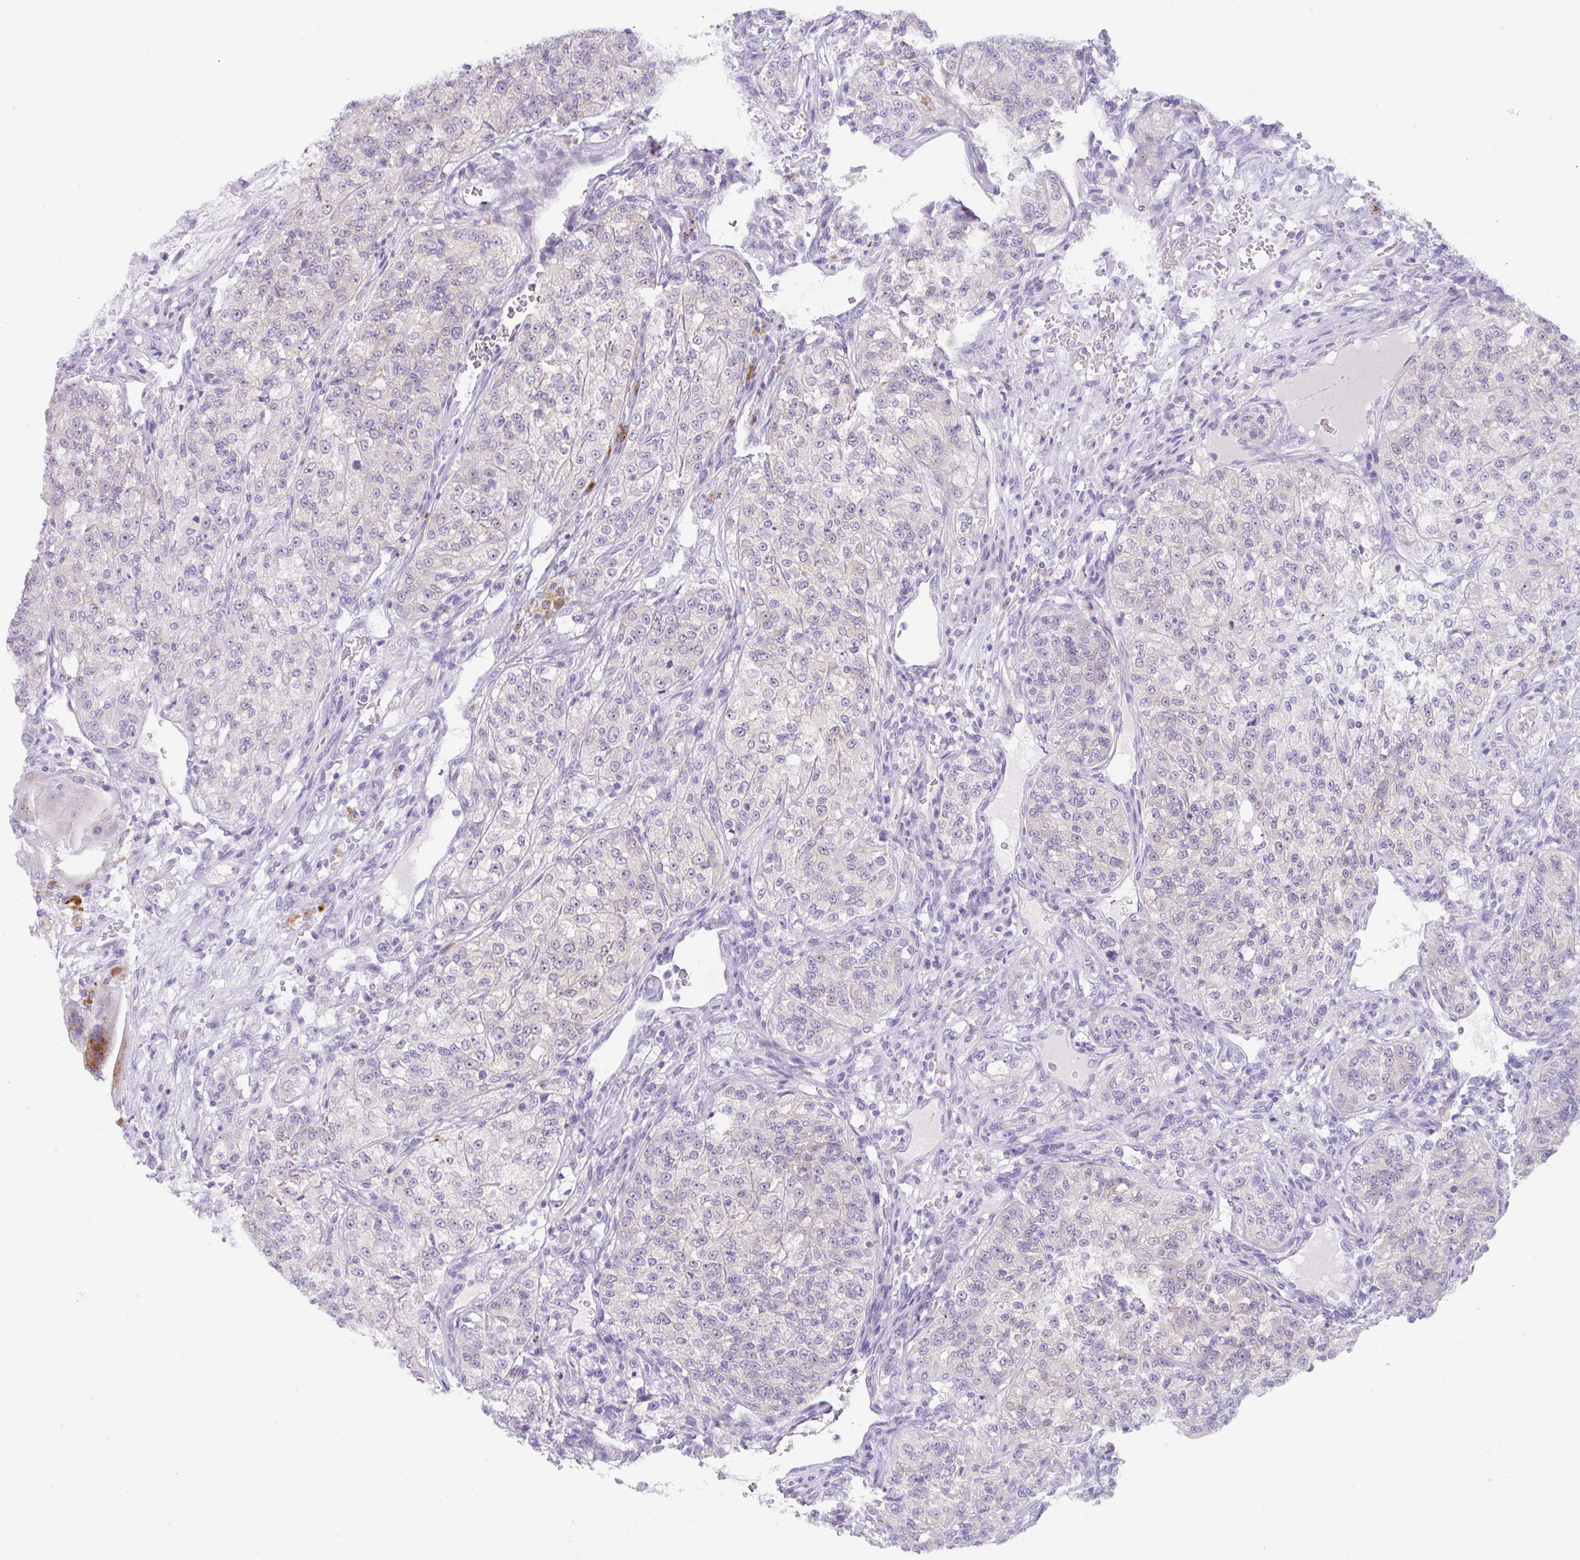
{"staining": {"intensity": "negative", "quantity": "none", "location": "none"}, "tissue": "renal cancer", "cell_type": "Tumor cells", "image_type": "cancer", "snomed": [{"axis": "morphology", "description": "Adenocarcinoma, NOS"}, {"axis": "topography", "description": "Kidney"}], "caption": "This histopathology image is of adenocarcinoma (renal) stained with immunohistochemistry (IHC) to label a protein in brown with the nuclei are counter-stained blue. There is no positivity in tumor cells.", "gene": "TRAF4", "patient": {"sex": "female", "age": 63}}